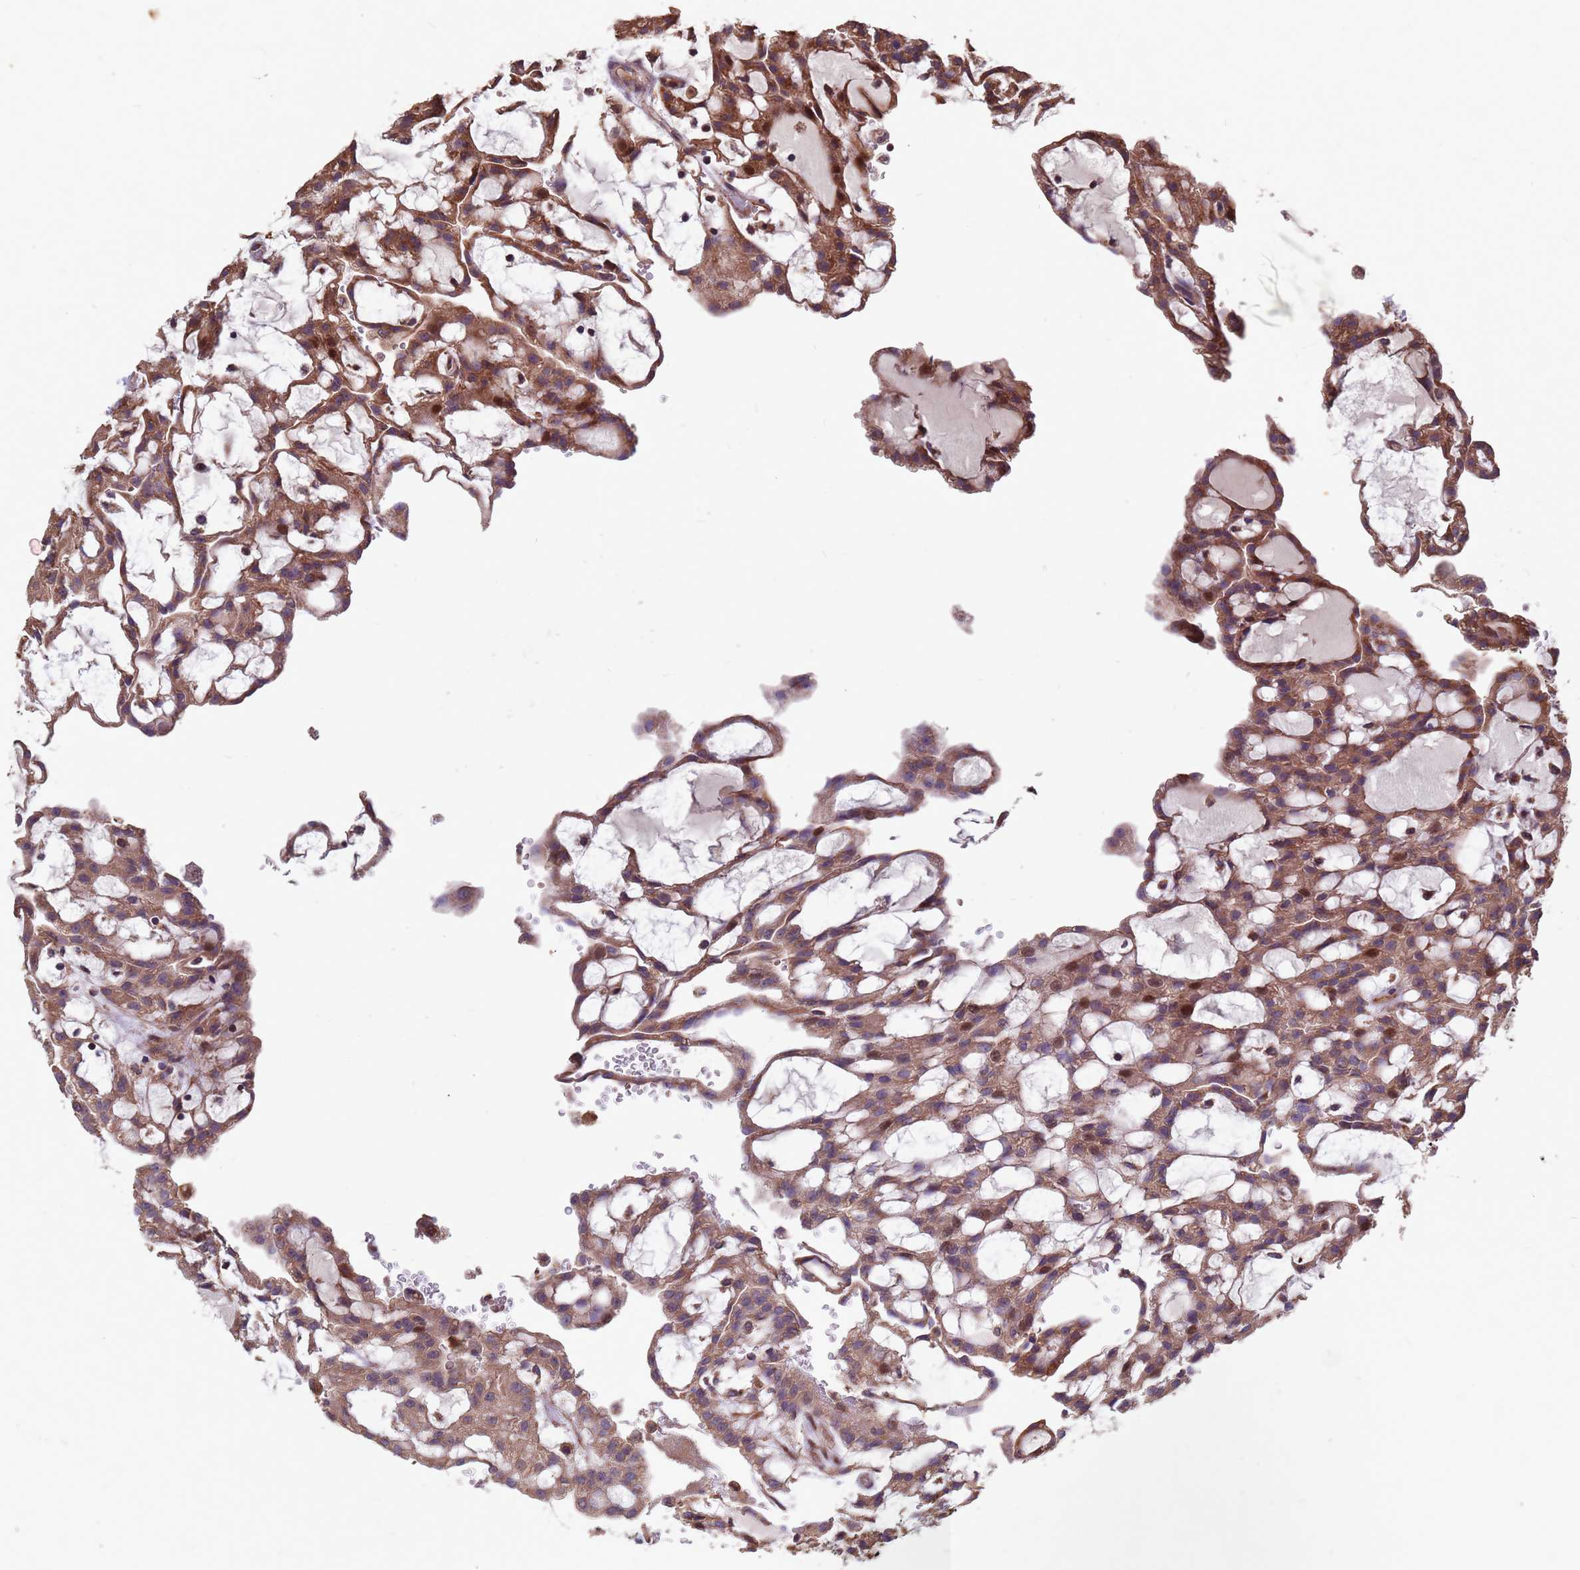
{"staining": {"intensity": "moderate", "quantity": ">75%", "location": "cytoplasmic/membranous"}, "tissue": "renal cancer", "cell_type": "Tumor cells", "image_type": "cancer", "snomed": [{"axis": "morphology", "description": "Adenocarcinoma, NOS"}, {"axis": "topography", "description": "Kidney"}], "caption": "Immunohistochemical staining of adenocarcinoma (renal) shows moderate cytoplasmic/membranous protein expression in about >75% of tumor cells.", "gene": "RSPRY1", "patient": {"sex": "male", "age": 63}}